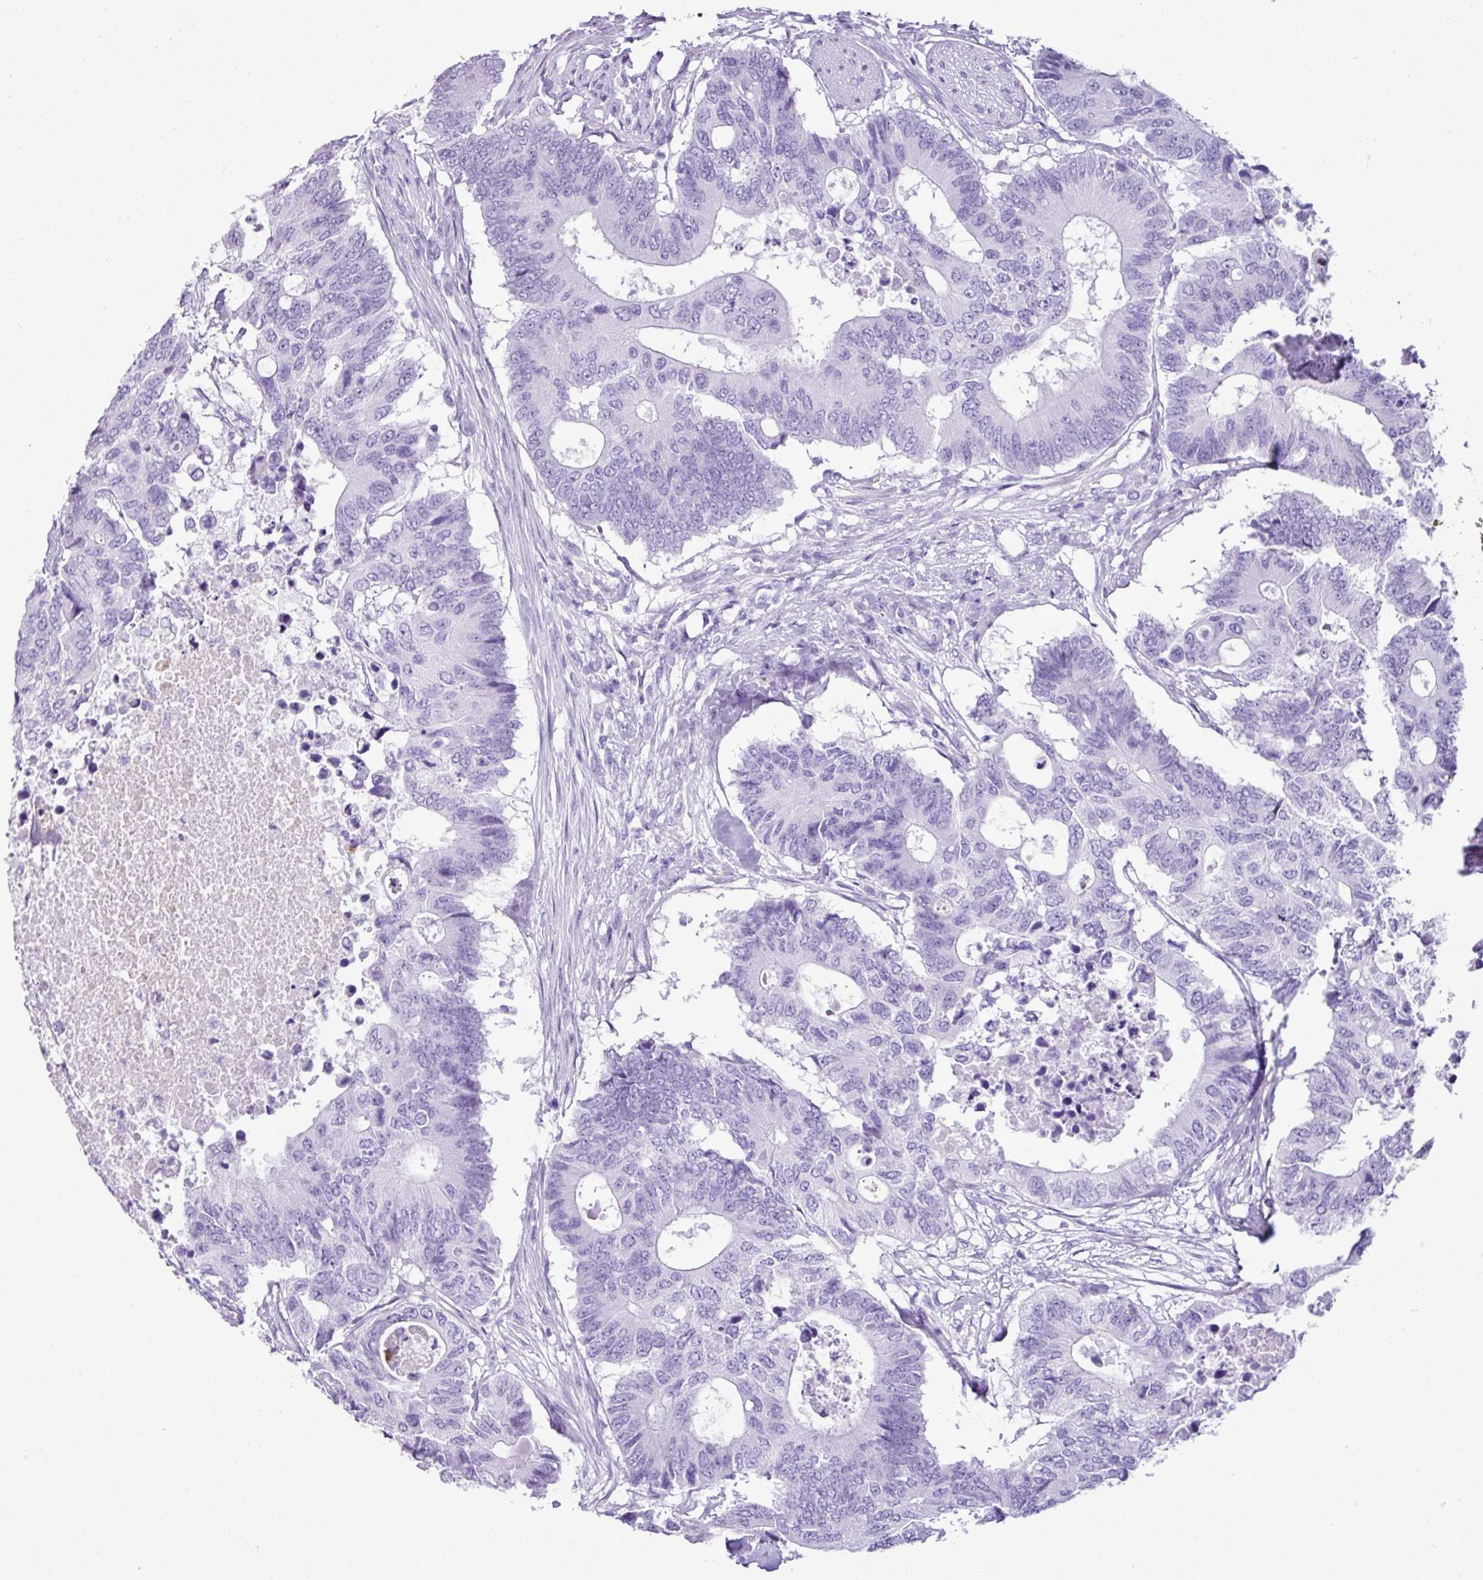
{"staining": {"intensity": "negative", "quantity": "none", "location": "none"}, "tissue": "colorectal cancer", "cell_type": "Tumor cells", "image_type": "cancer", "snomed": [{"axis": "morphology", "description": "Adenocarcinoma, NOS"}, {"axis": "topography", "description": "Colon"}], "caption": "Colorectal cancer was stained to show a protein in brown. There is no significant expression in tumor cells. (DAB (3,3'-diaminobenzidine) IHC, high magnification).", "gene": "ZSCAN5A", "patient": {"sex": "male", "age": 71}}